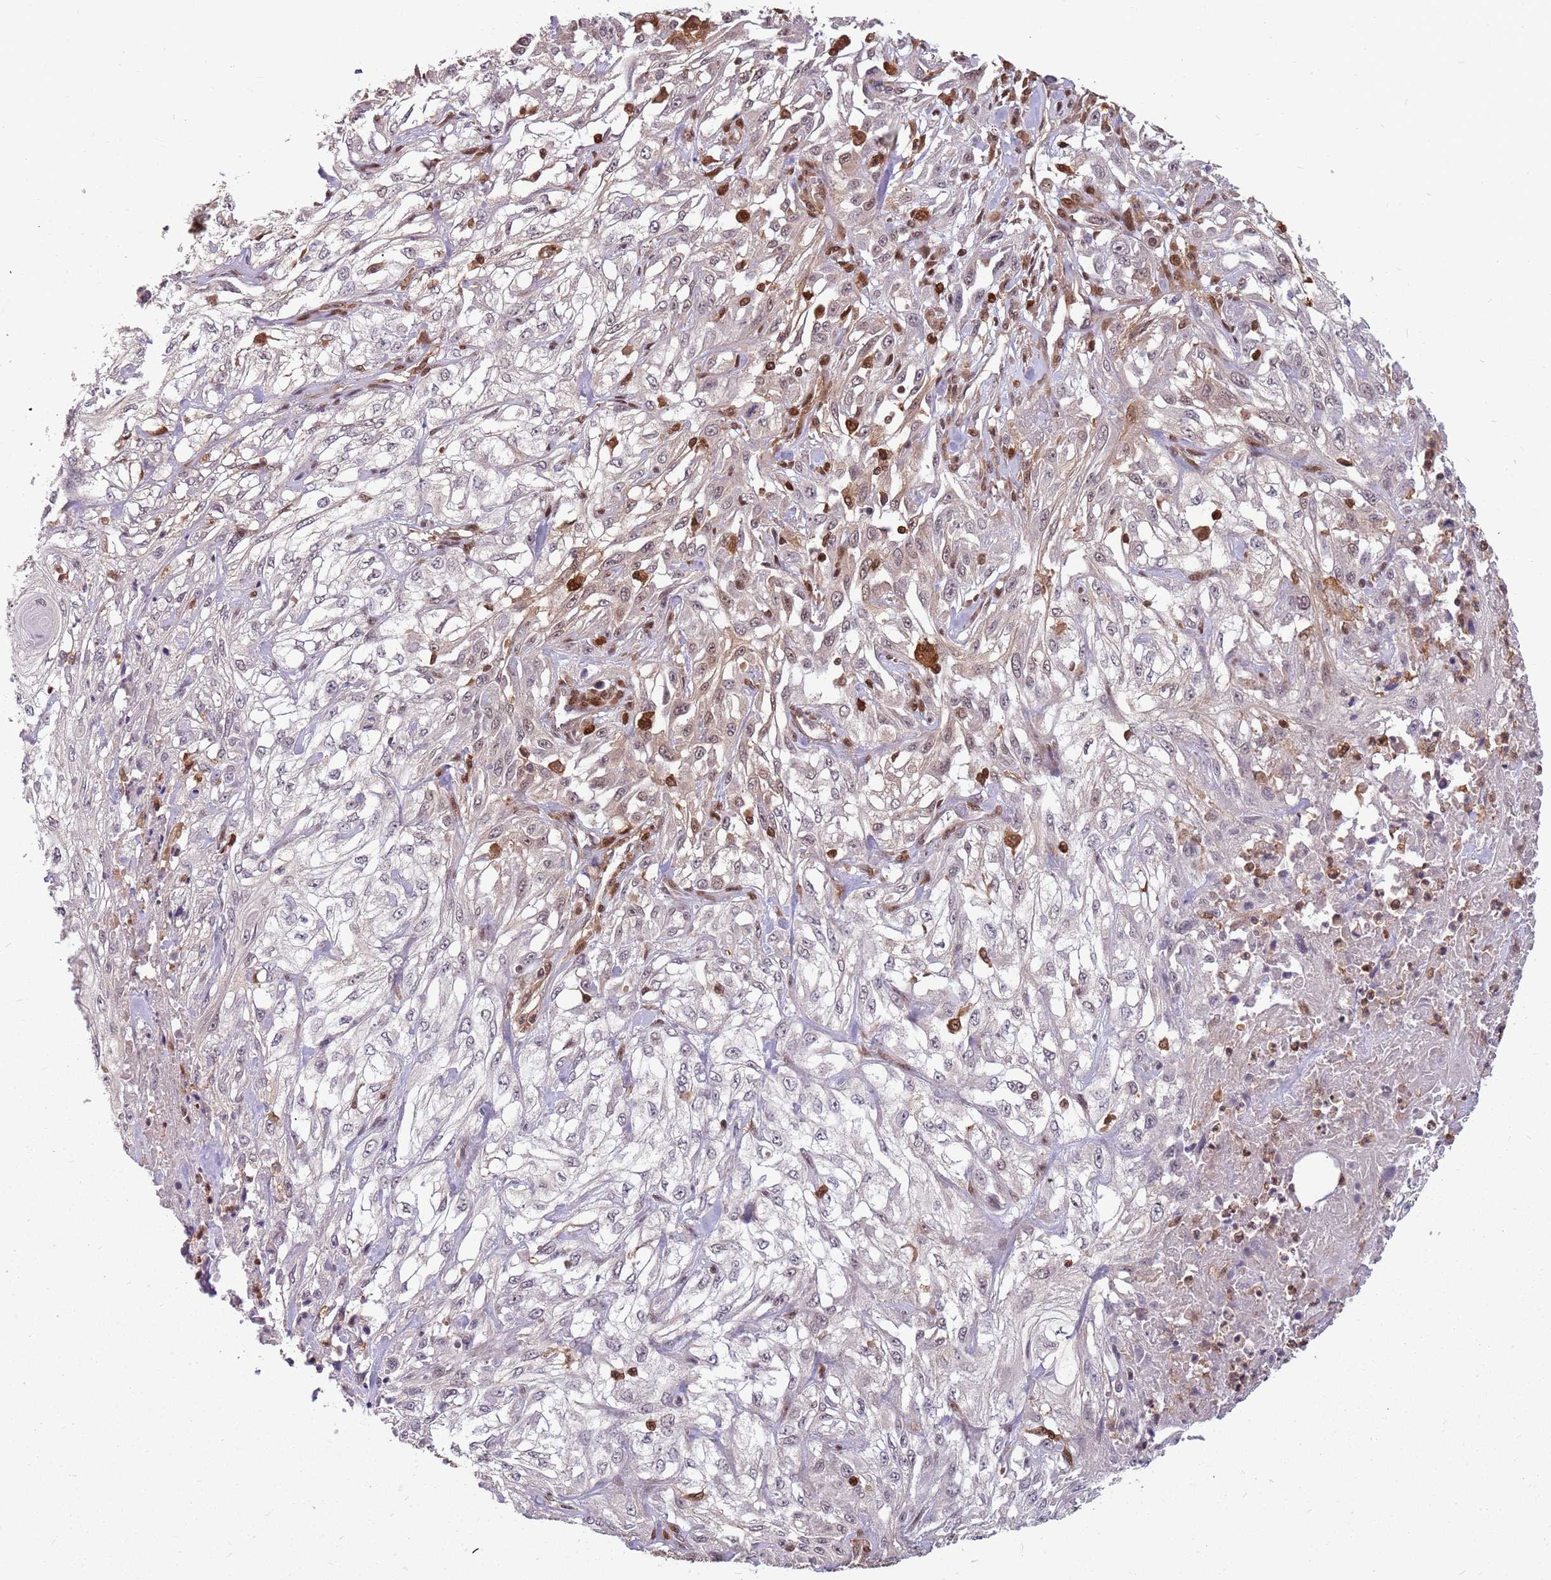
{"staining": {"intensity": "negative", "quantity": "none", "location": "none"}, "tissue": "skin cancer", "cell_type": "Tumor cells", "image_type": "cancer", "snomed": [{"axis": "morphology", "description": "Squamous cell carcinoma, NOS"}, {"axis": "morphology", "description": "Squamous cell carcinoma, metastatic, NOS"}, {"axis": "topography", "description": "Skin"}, {"axis": "topography", "description": "Lymph node"}], "caption": "IHC of squamous cell carcinoma (skin) displays no expression in tumor cells.", "gene": "GBP2", "patient": {"sex": "male", "age": 75}}